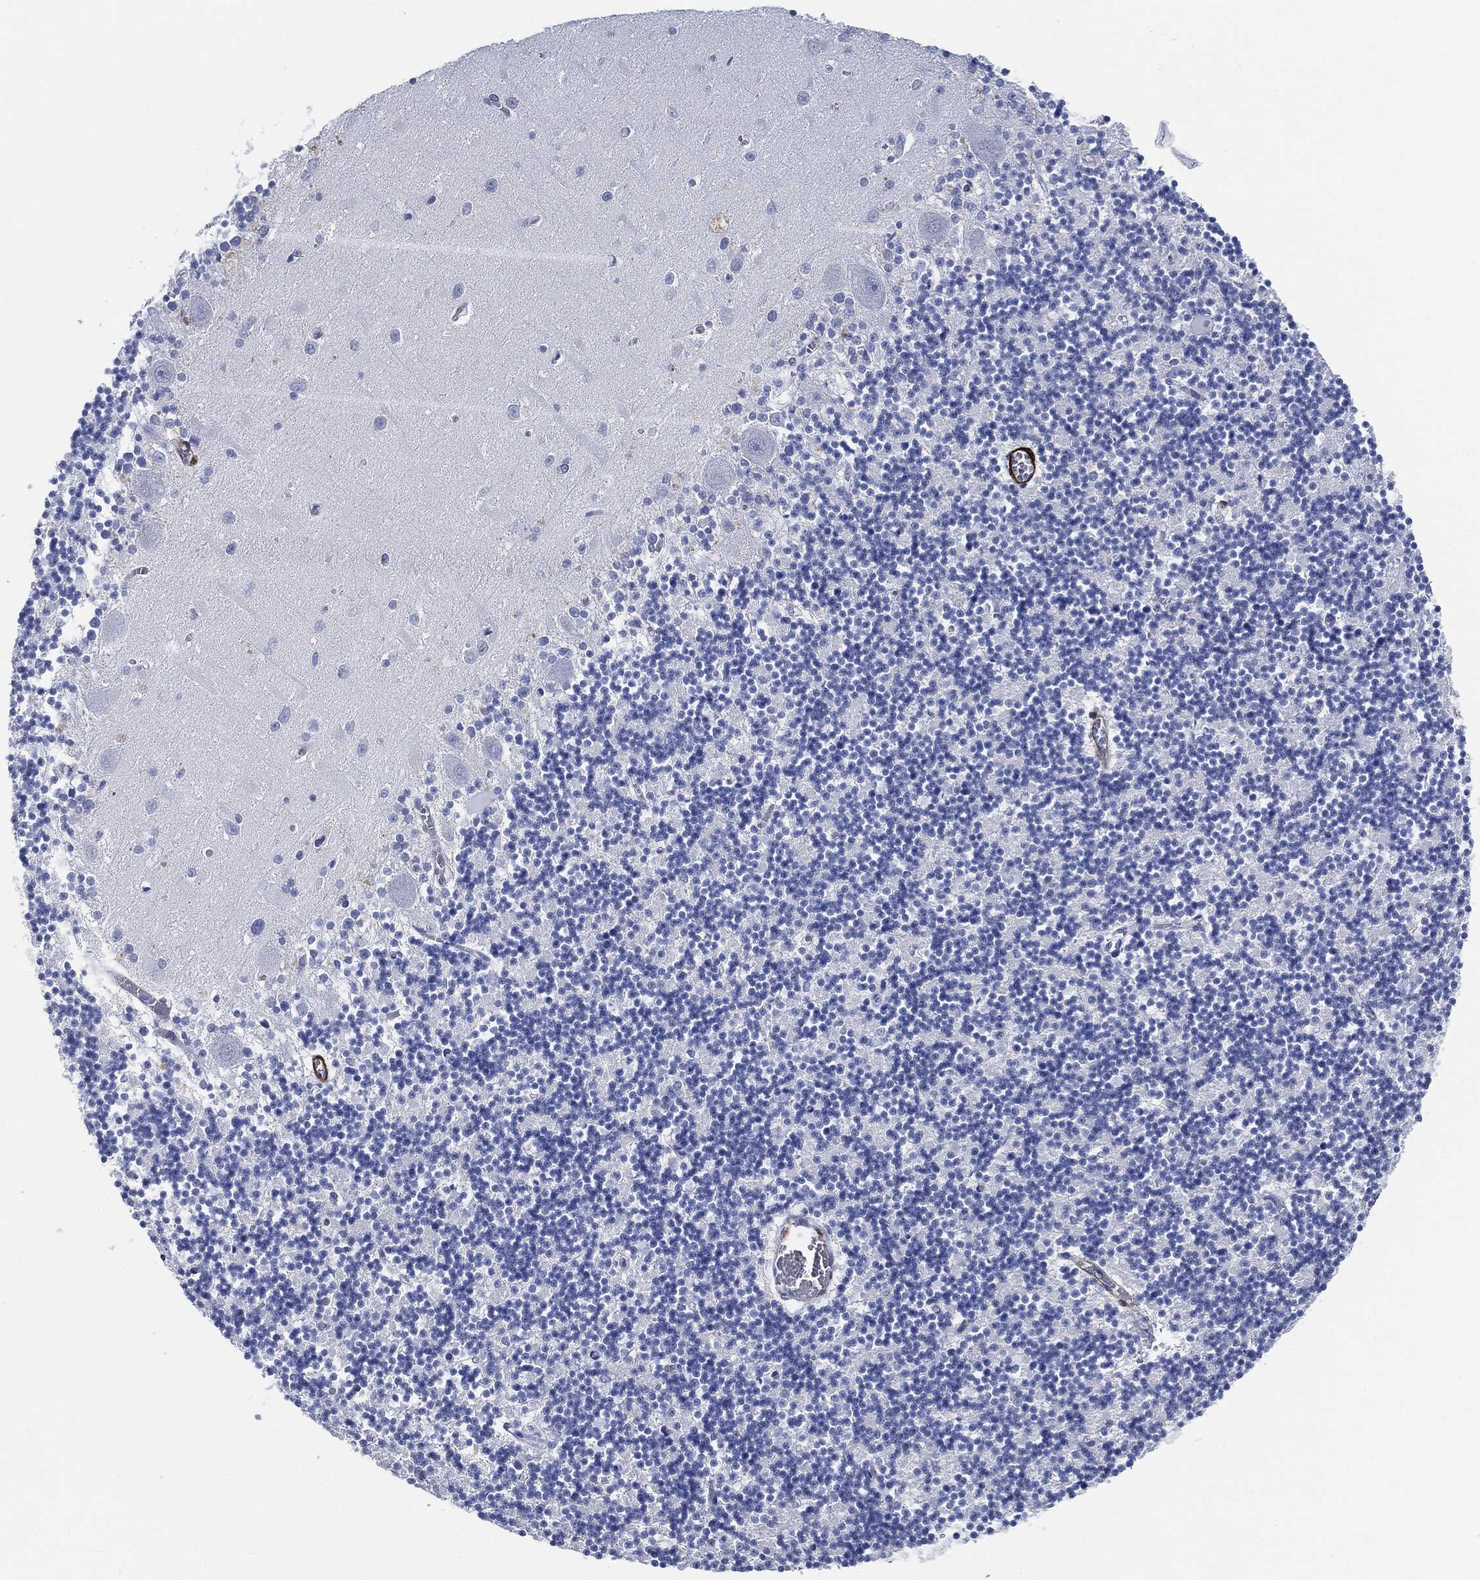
{"staining": {"intensity": "negative", "quantity": "none", "location": "none"}, "tissue": "cerebellum", "cell_type": "Cells in granular layer", "image_type": "normal", "snomed": [{"axis": "morphology", "description": "Normal tissue, NOS"}, {"axis": "topography", "description": "Cerebellum"}], "caption": "Cells in granular layer are negative for brown protein staining in unremarkable cerebellum. The staining is performed using DAB brown chromogen with nuclei counter-stained in using hematoxylin.", "gene": "TAGLN", "patient": {"sex": "female", "age": 64}}